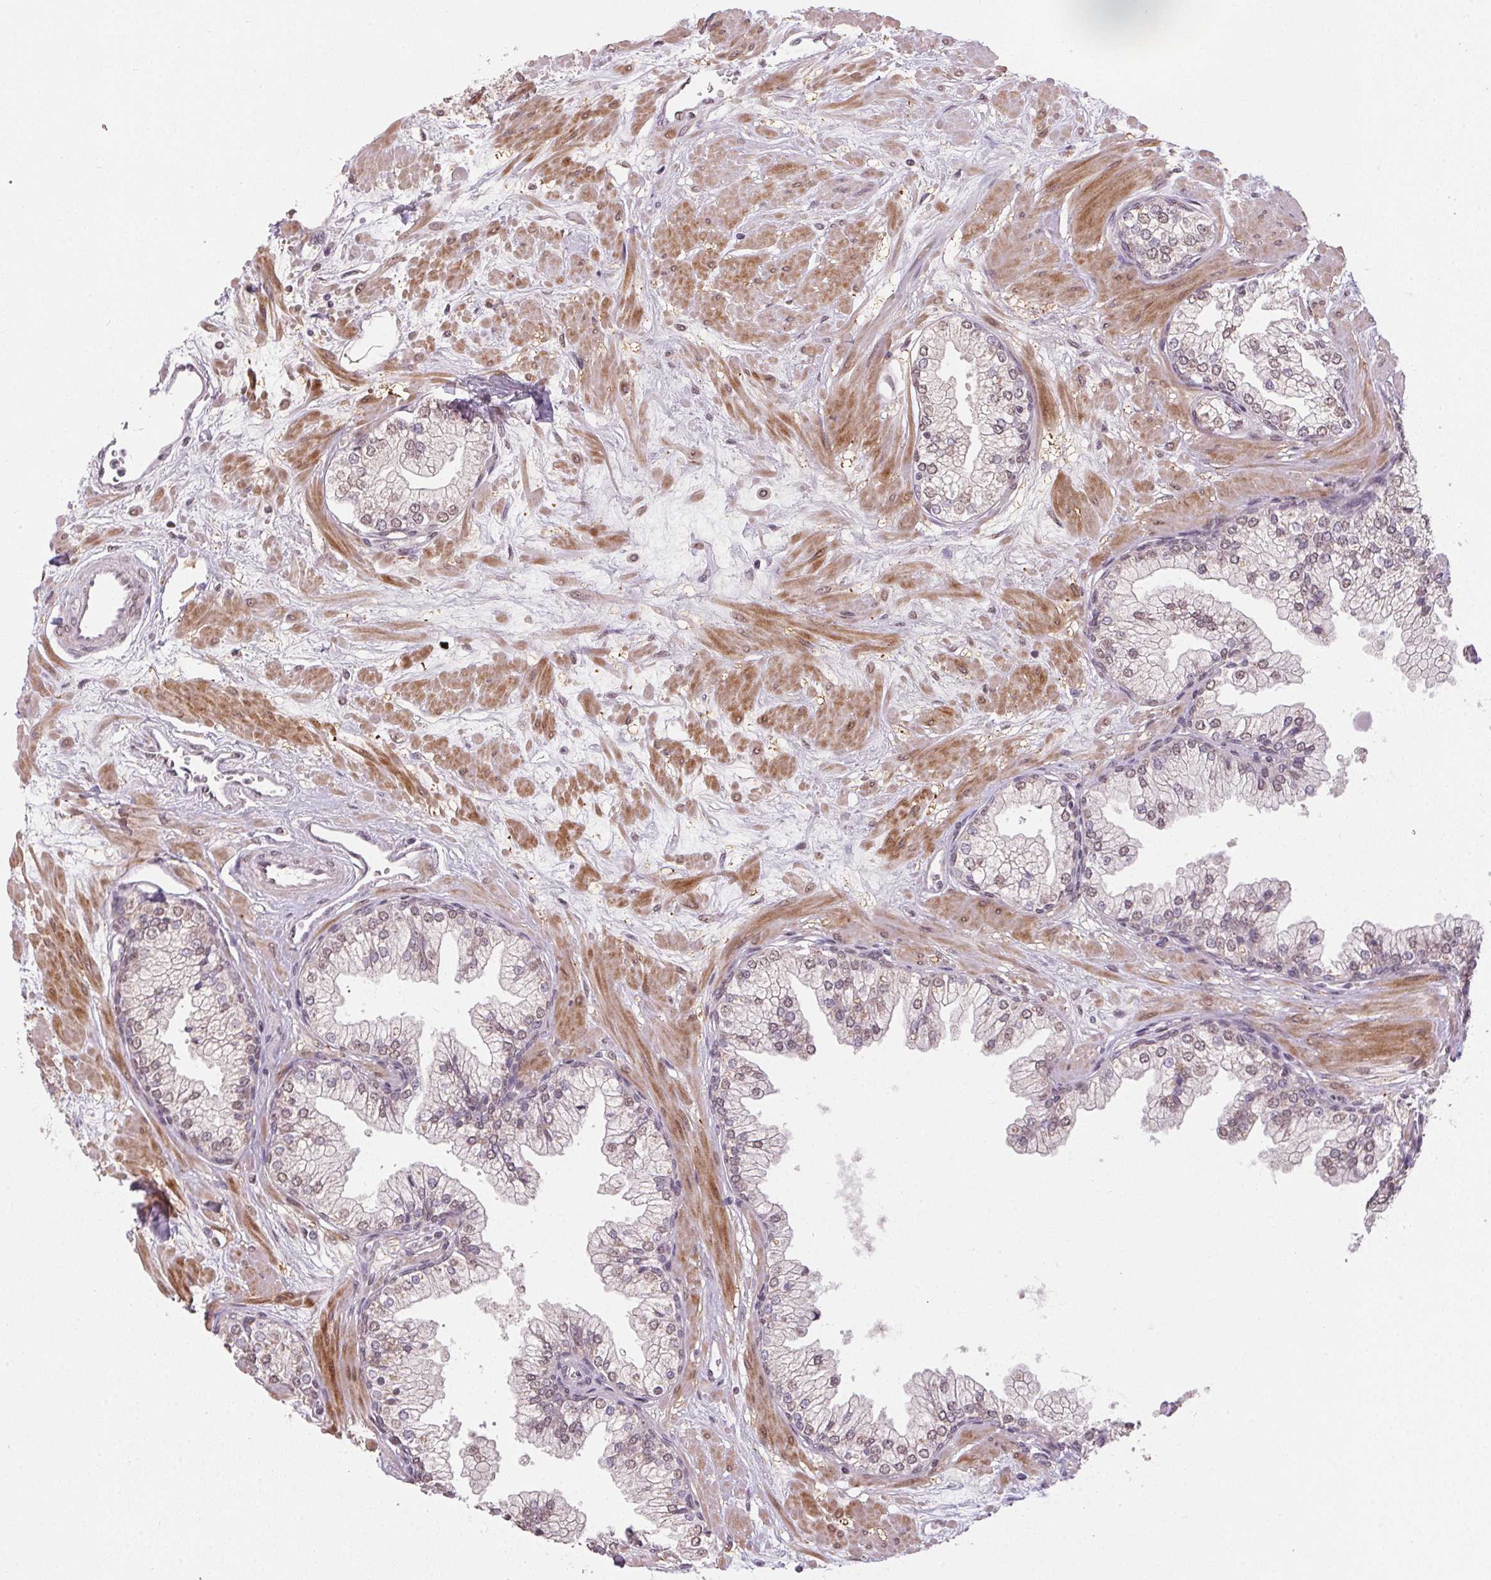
{"staining": {"intensity": "negative", "quantity": "none", "location": "none"}, "tissue": "prostate", "cell_type": "Glandular cells", "image_type": "normal", "snomed": [{"axis": "morphology", "description": "Normal tissue, NOS"}, {"axis": "topography", "description": "Prostate"}, {"axis": "topography", "description": "Peripheral nerve tissue"}], "caption": "Histopathology image shows no significant protein positivity in glandular cells of benign prostate. (Stains: DAB (3,3'-diaminobenzidine) immunohistochemistry with hematoxylin counter stain, Microscopy: brightfield microscopy at high magnification).", "gene": "PPP4R4", "patient": {"sex": "male", "age": 61}}